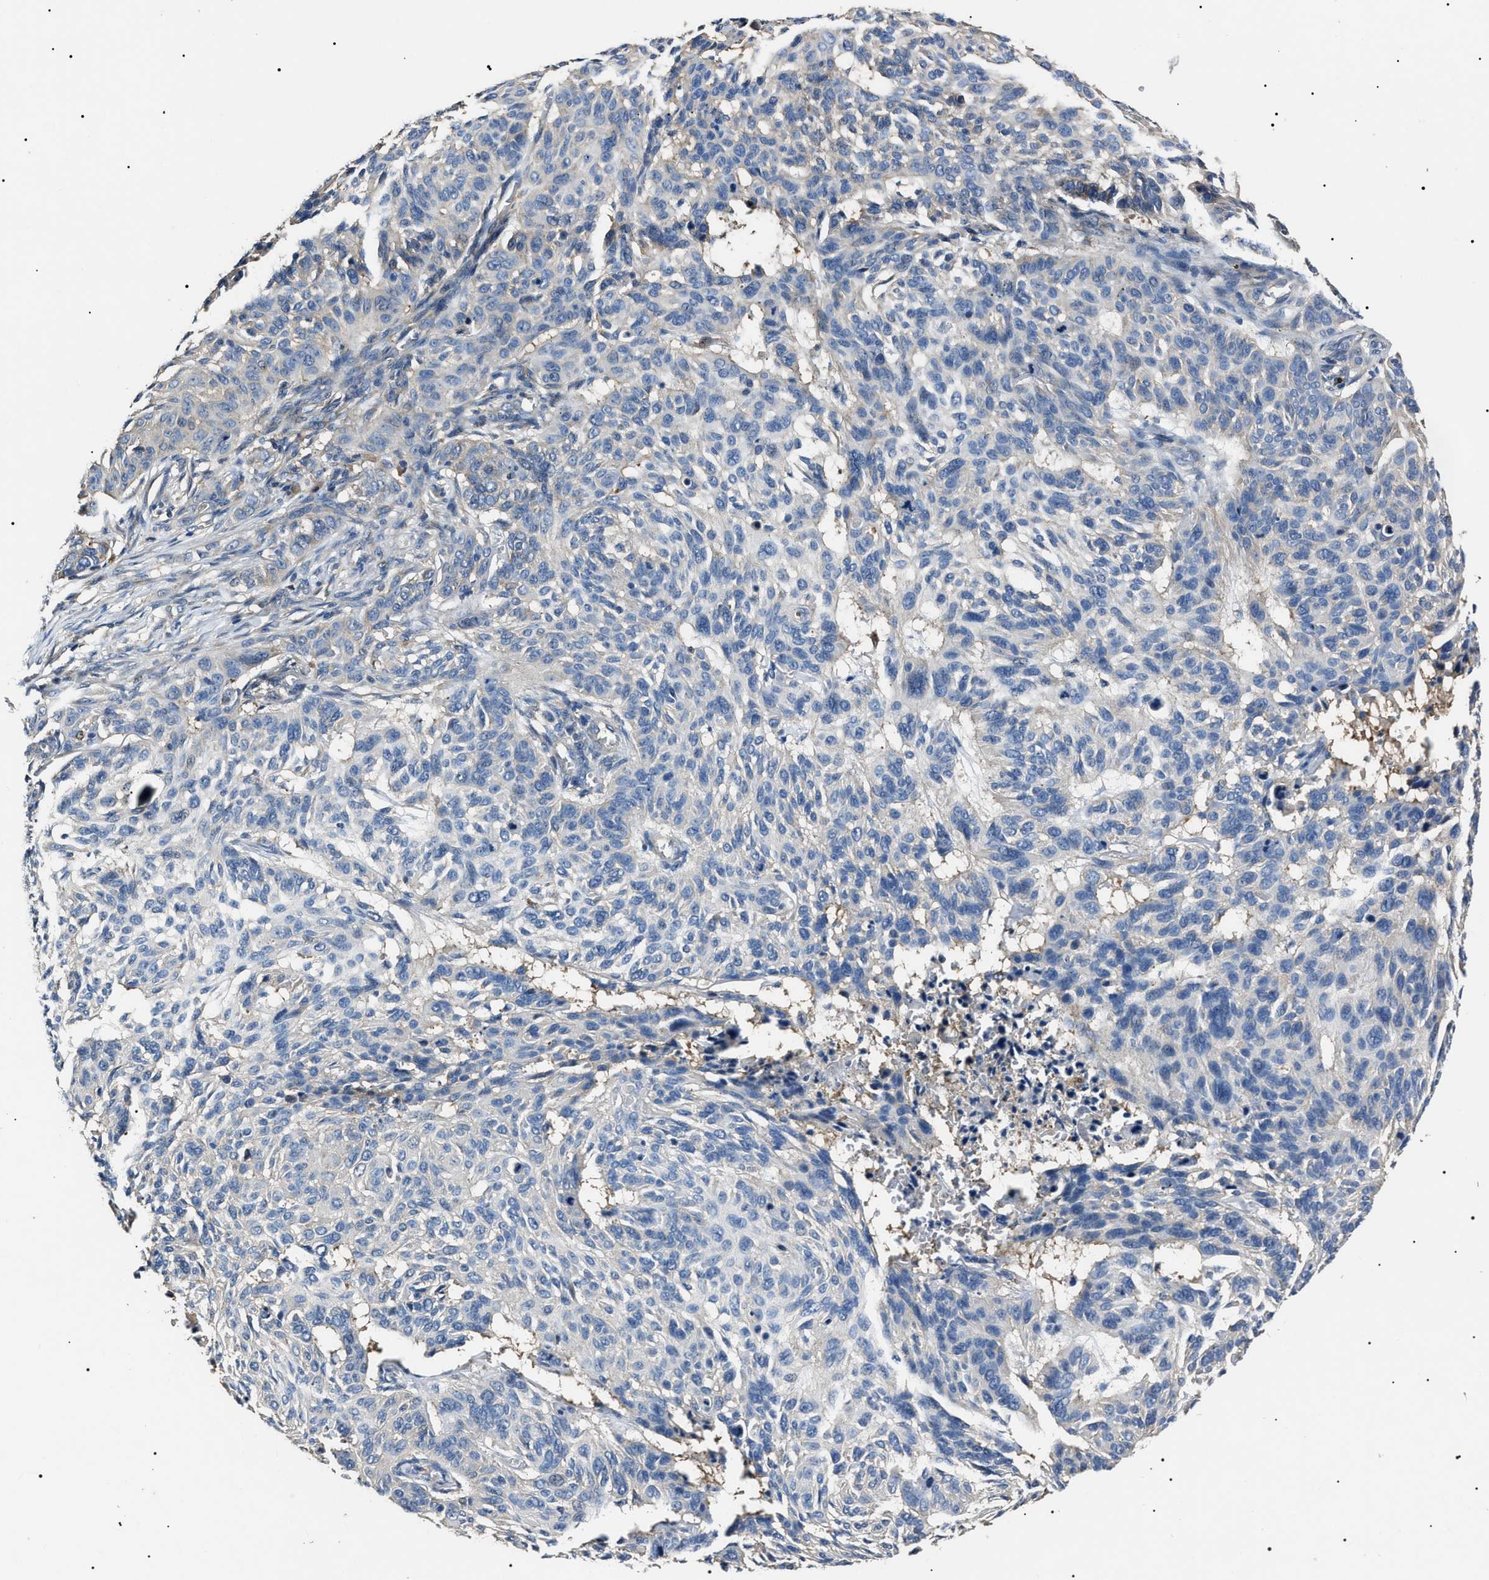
{"staining": {"intensity": "negative", "quantity": "none", "location": "none"}, "tissue": "skin cancer", "cell_type": "Tumor cells", "image_type": "cancer", "snomed": [{"axis": "morphology", "description": "Basal cell carcinoma"}, {"axis": "topography", "description": "Skin"}], "caption": "The histopathology image exhibits no significant expression in tumor cells of basal cell carcinoma (skin).", "gene": "IFT81", "patient": {"sex": "male", "age": 85}}